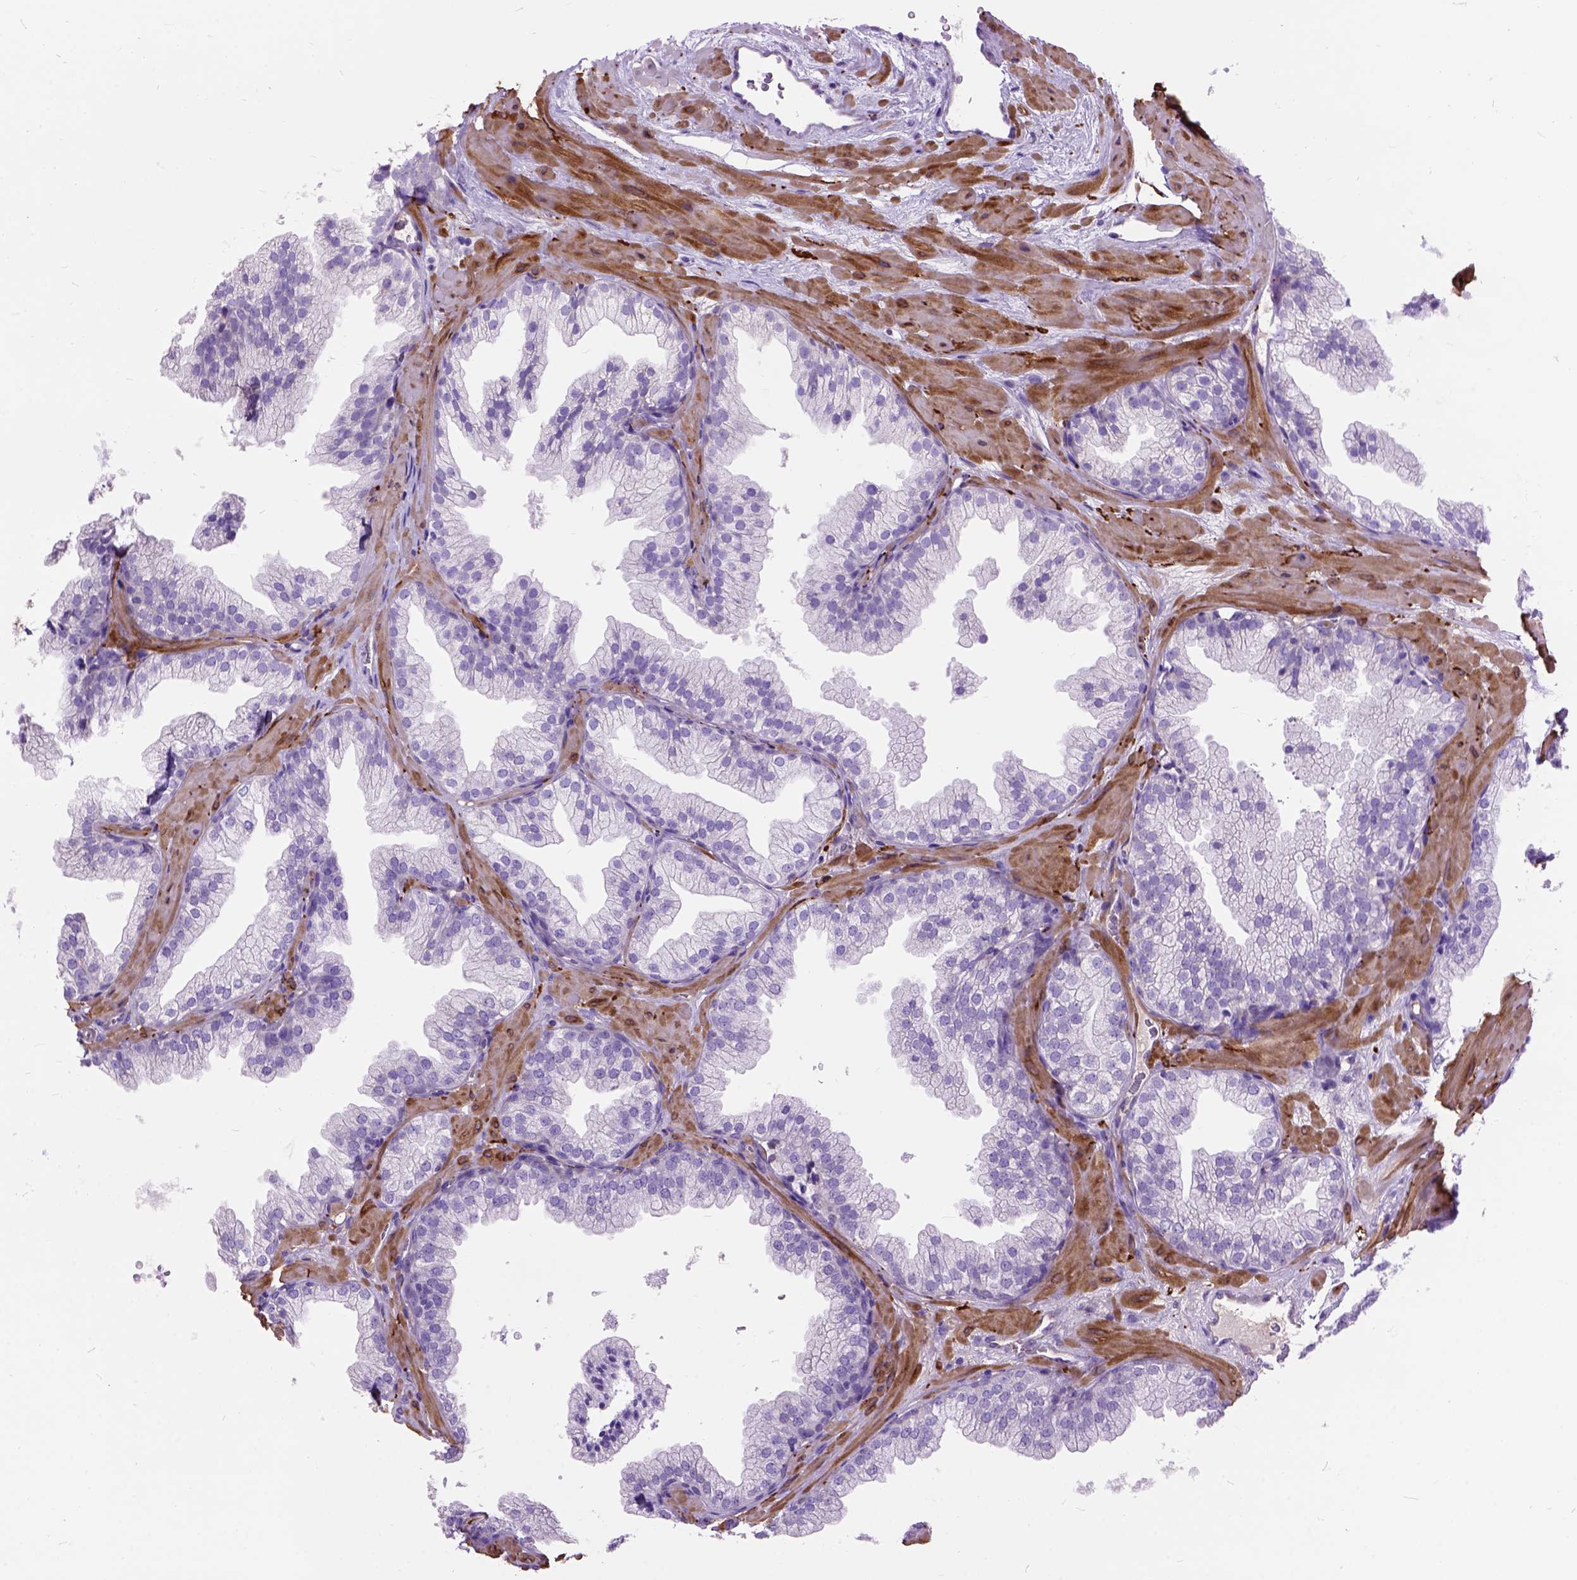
{"staining": {"intensity": "negative", "quantity": "none", "location": "none"}, "tissue": "prostate", "cell_type": "Glandular cells", "image_type": "normal", "snomed": [{"axis": "morphology", "description": "Normal tissue, NOS"}, {"axis": "topography", "description": "Prostate"}], "caption": "Immunohistochemistry (IHC) of normal human prostate exhibits no positivity in glandular cells.", "gene": "MAPT", "patient": {"sex": "male", "age": 37}}